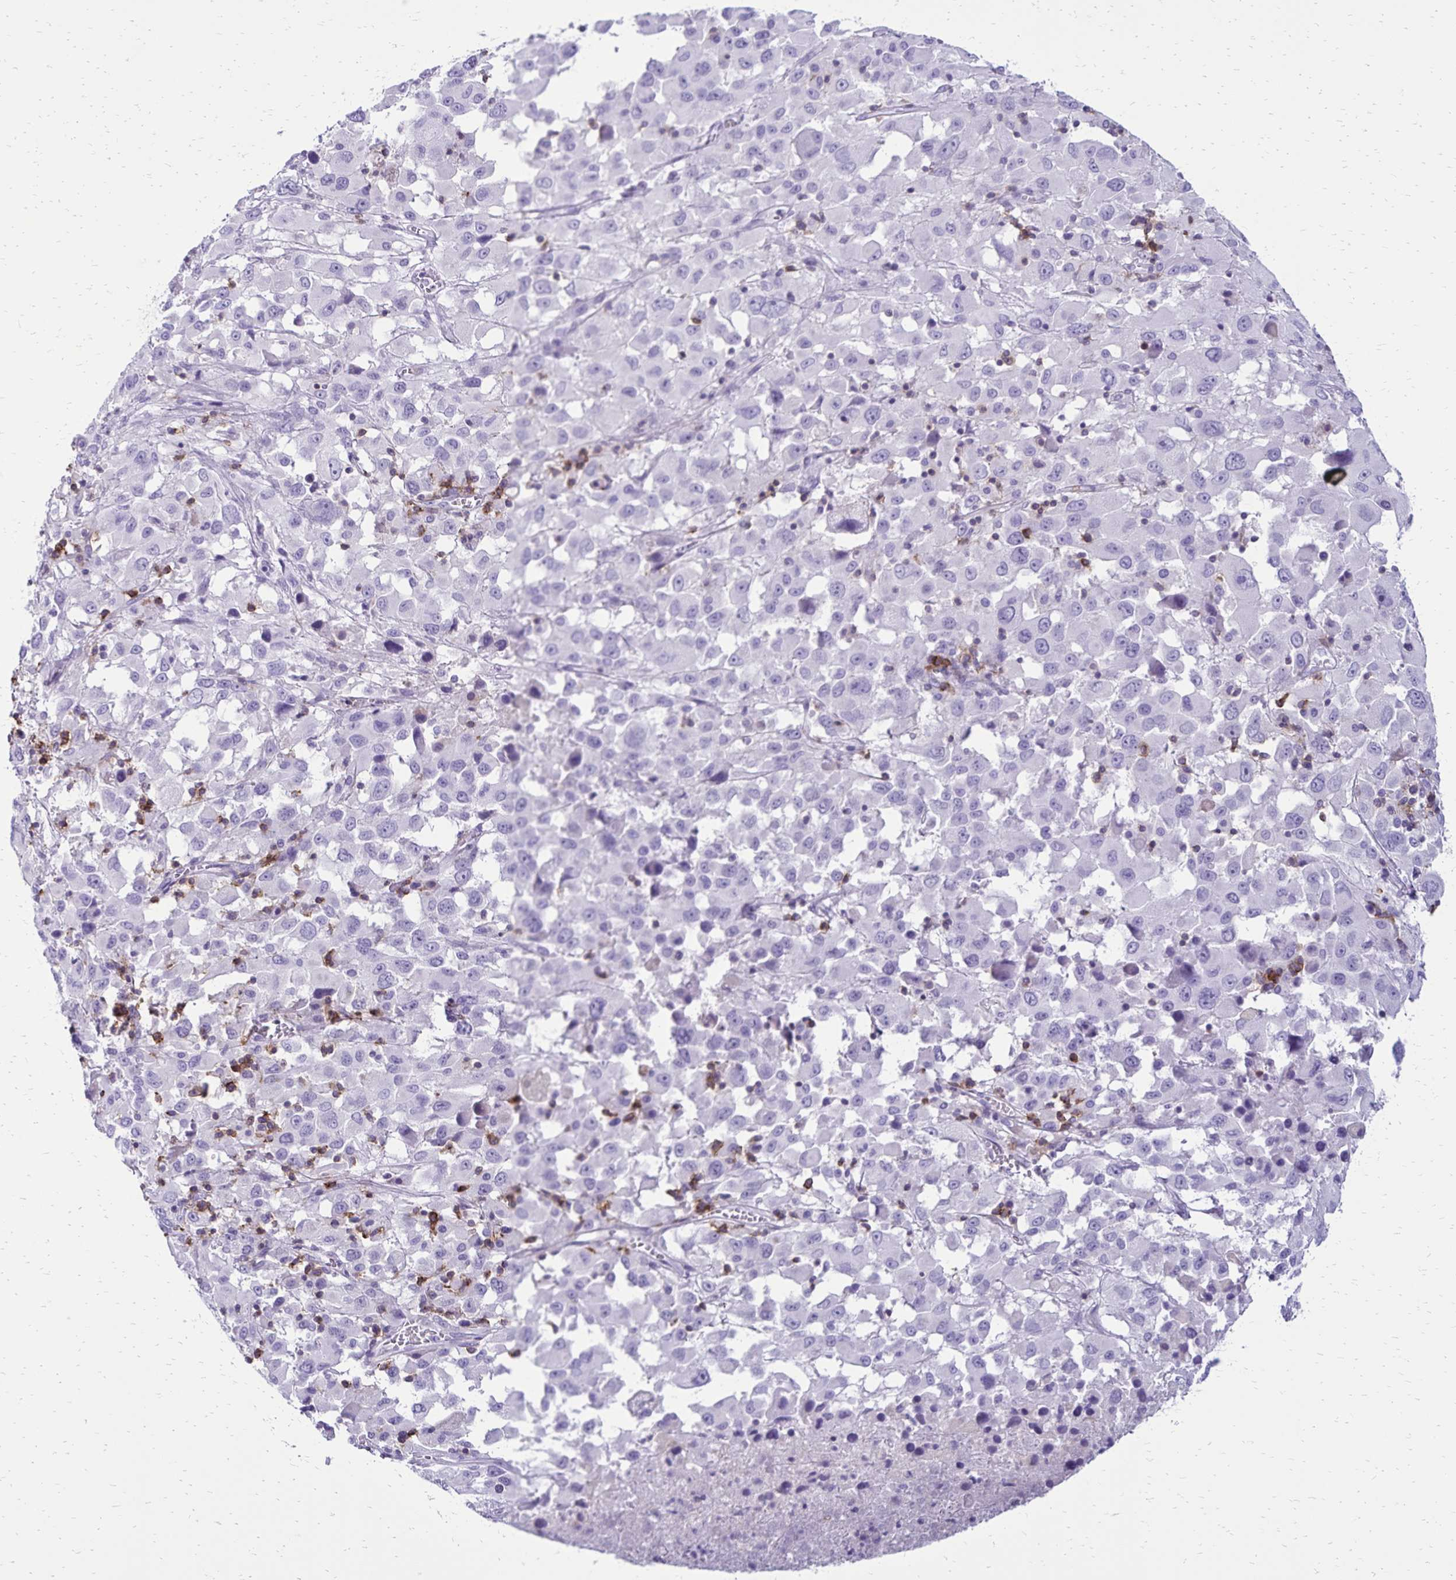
{"staining": {"intensity": "negative", "quantity": "none", "location": "none"}, "tissue": "melanoma", "cell_type": "Tumor cells", "image_type": "cancer", "snomed": [{"axis": "morphology", "description": "Malignant melanoma, Metastatic site"}, {"axis": "topography", "description": "Soft tissue"}], "caption": "The micrograph exhibits no significant positivity in tumor cells of malignant melanoma (metastatic site). (Immunohistochemistry, brightfield microscopy, high magnification).", "gene": "CD27", "patient": {"sex": "male", "age": 50}}